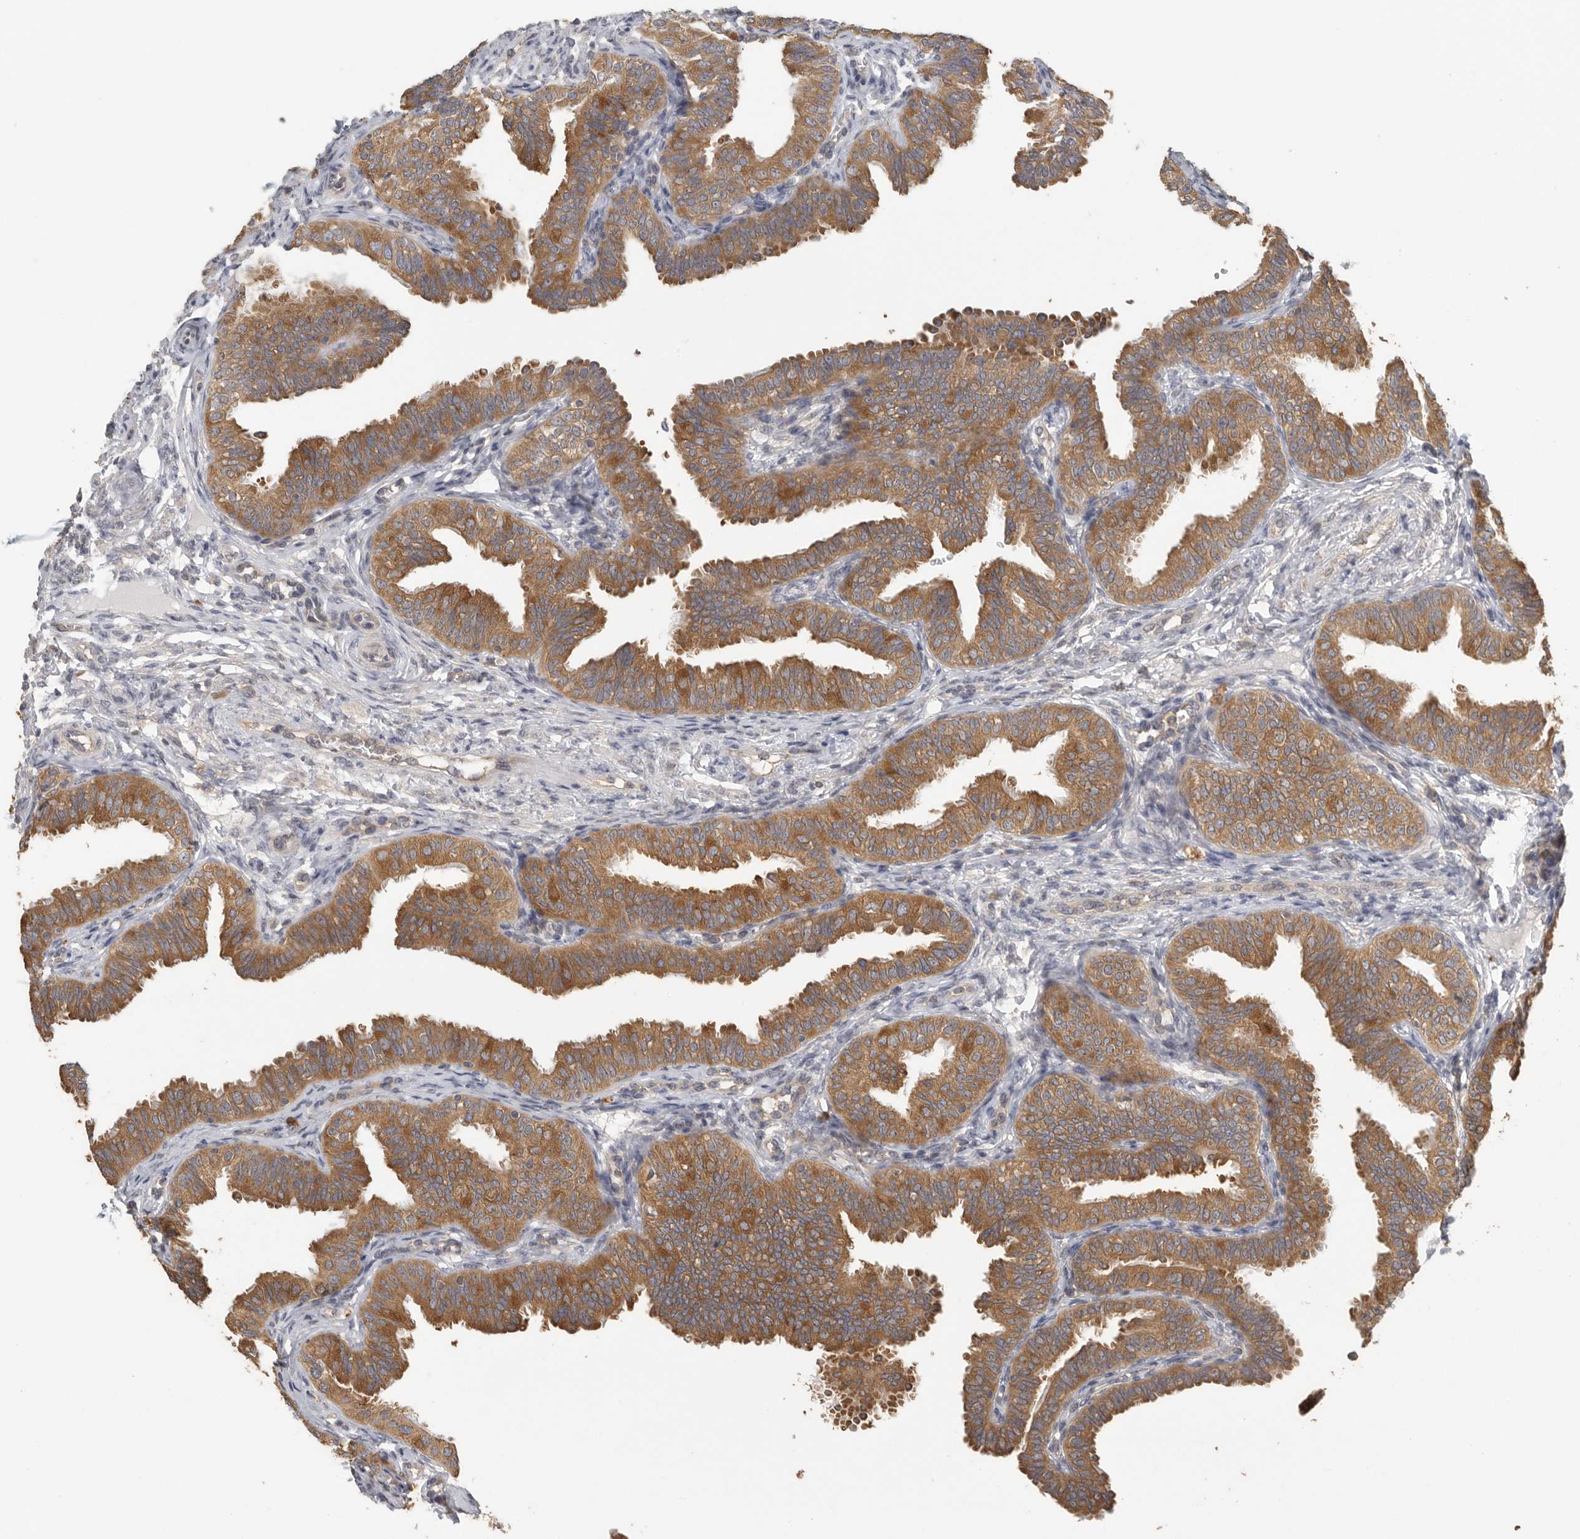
{"staining": {"intensity": "moderate", "quantity": ">75%", "location": "cytoplasmic/membranous"}, "tissue": "fallopian tube", "cell_type": "Glandular cells", "image_type": "normal", "snomed": [{"axis": "morphology", "description": "Normal tissue, NOS"}, {"axis": "topography", "description": "Fallopian tube"}], "caption": "This is a histology image of immunohistochemistry (IHC) staining of benign fallopian tube, which shows moderate staining in the cytoplasmic/membranous of glandular cells.", "gene": "CCT8", "patient": {"sex": "female", "age": 35}}